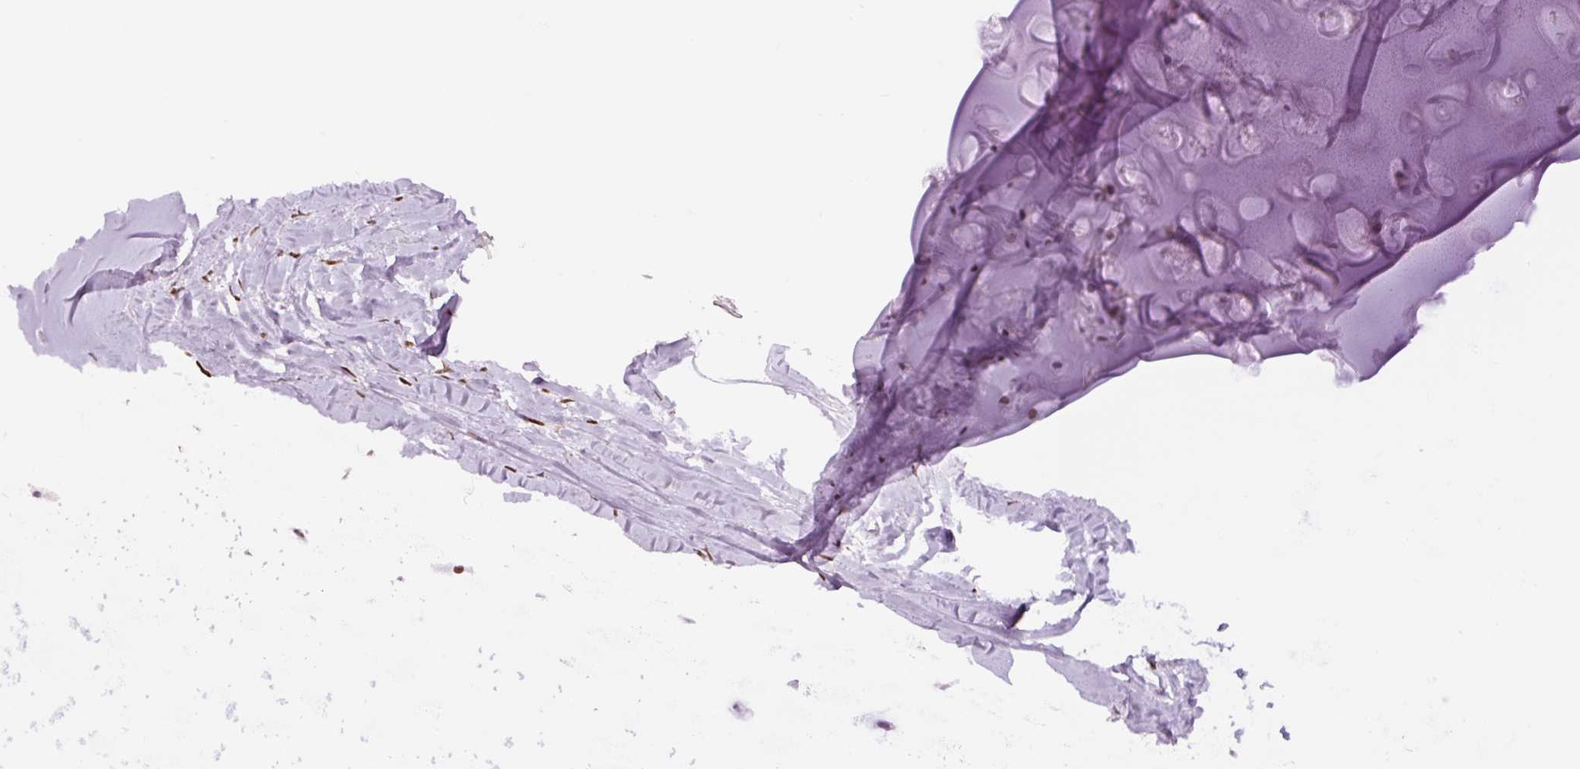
{"staining": {"intensity": "negative", "quantity": "none", "location": "none"}, "tissue": "adipose tissue", "cell_type": "Adipocytes", "image_type": "normal", "snomed": [{"axis": "morphology", "description": "Normal tissue, NOS"}, {"axis": "topography", "description": "Cartilage tissue"}, {"axis": "topography", "description": "Nasopharynx"}, {"axis": "topography", "description": "Thyroid gland"}], "caption": "DAB immunohistochemical staining of unremarkable adipose tissue demonstrates no significant positivity in adipocytes.", "gene": "SIX1", "patient": {"sex": "male", "age": 63}}